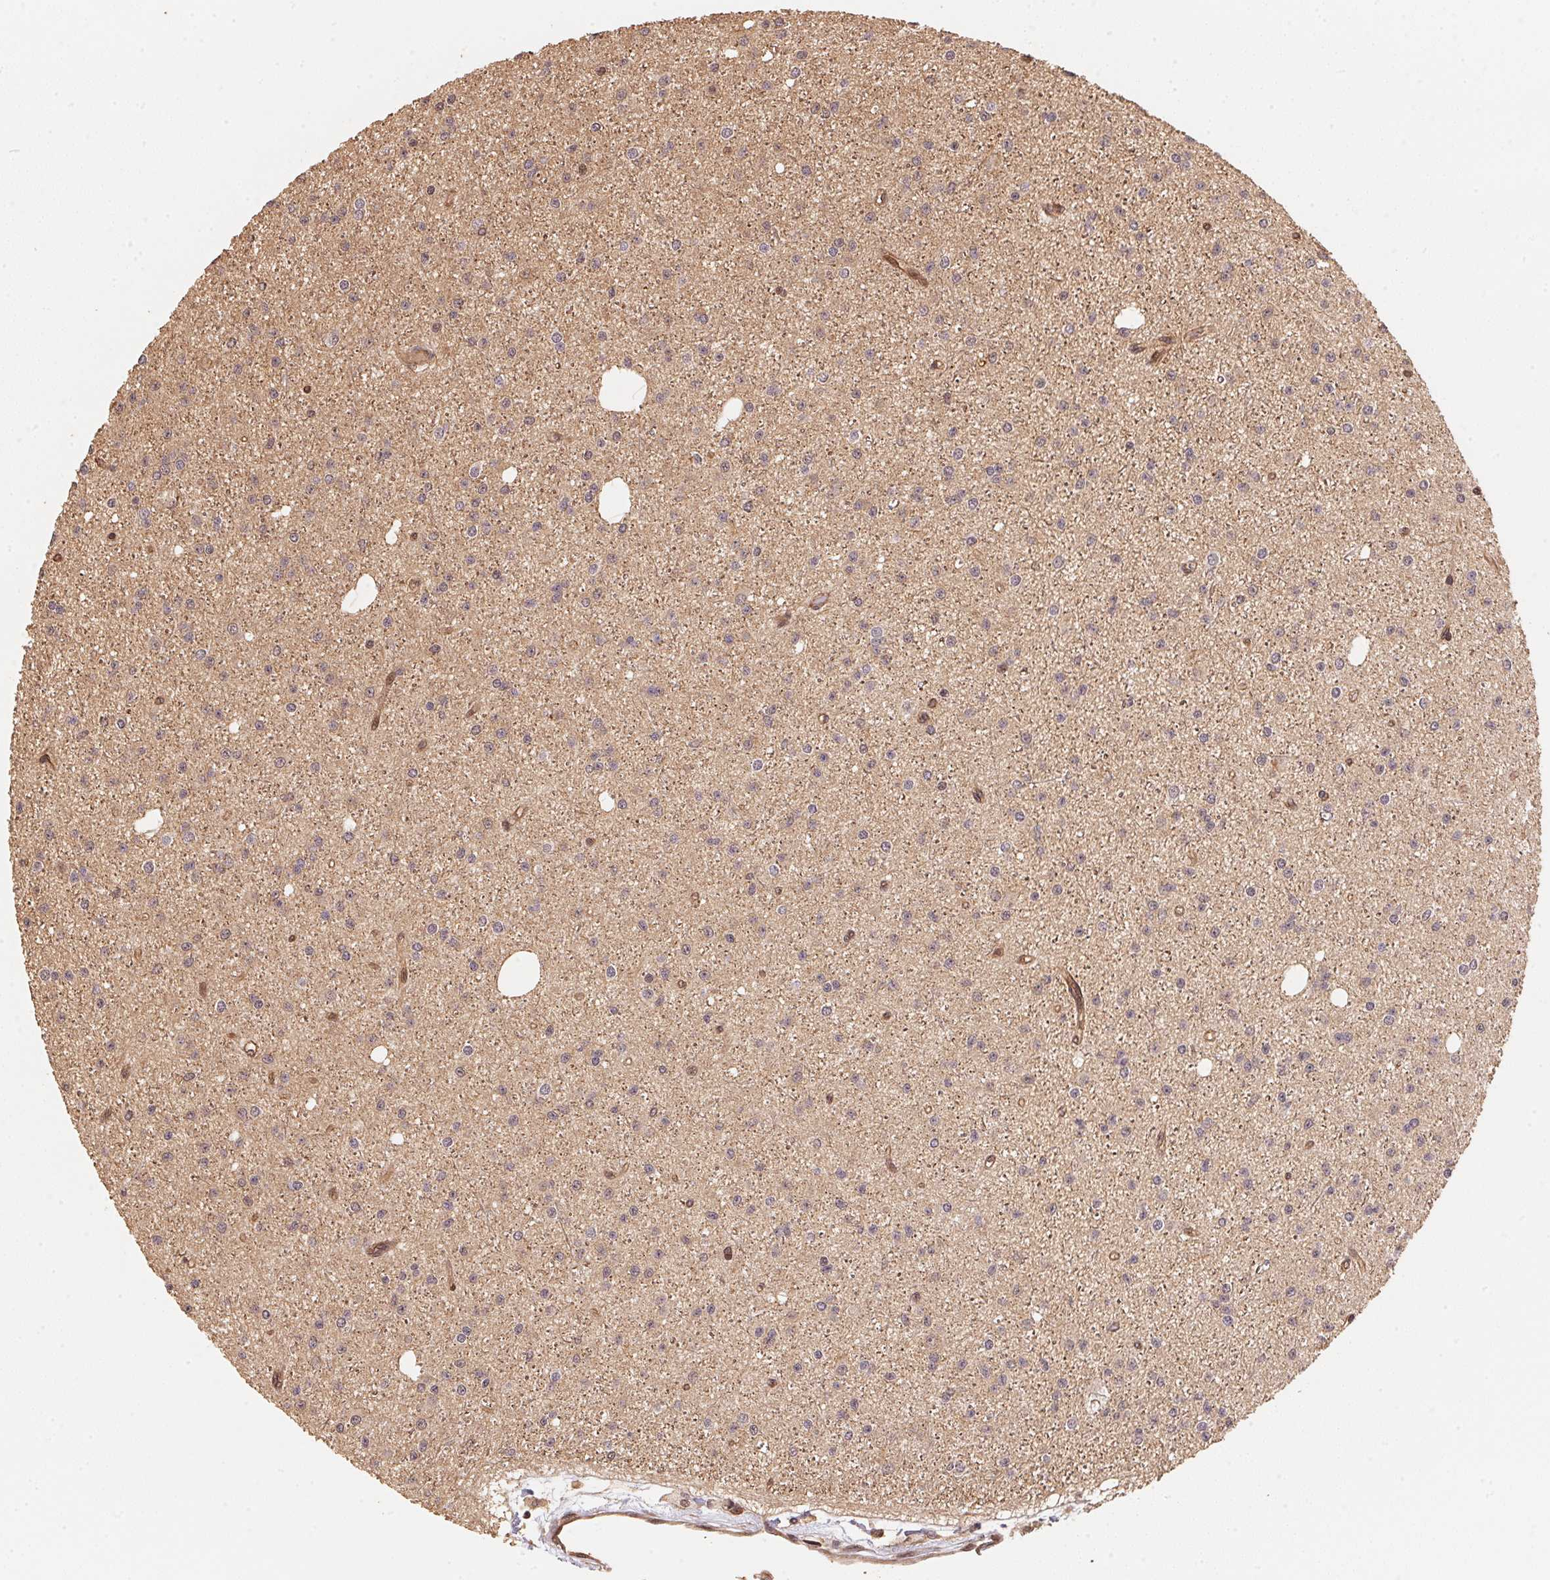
{"staining": {"intensity": "weak", "quantity": "<25%", "location": "cytoplasmic/membranous"}, "tissue": "glioma", "cell_type": "Tumor cells", "image_type": "cancer", "snomed": [{"axis": "morphology", "description": "Glioma, malignant, Low grade"}, {"axis": "topography", "description": "Brain"}], "caption": "Tumor cells show no significant expression in malignant glioma (low-grade). (DAB immunohistochemistry with hematoxylin counter stain).", "gene": "TMEM222", "patient": {"sex": "male", "age": 27}}